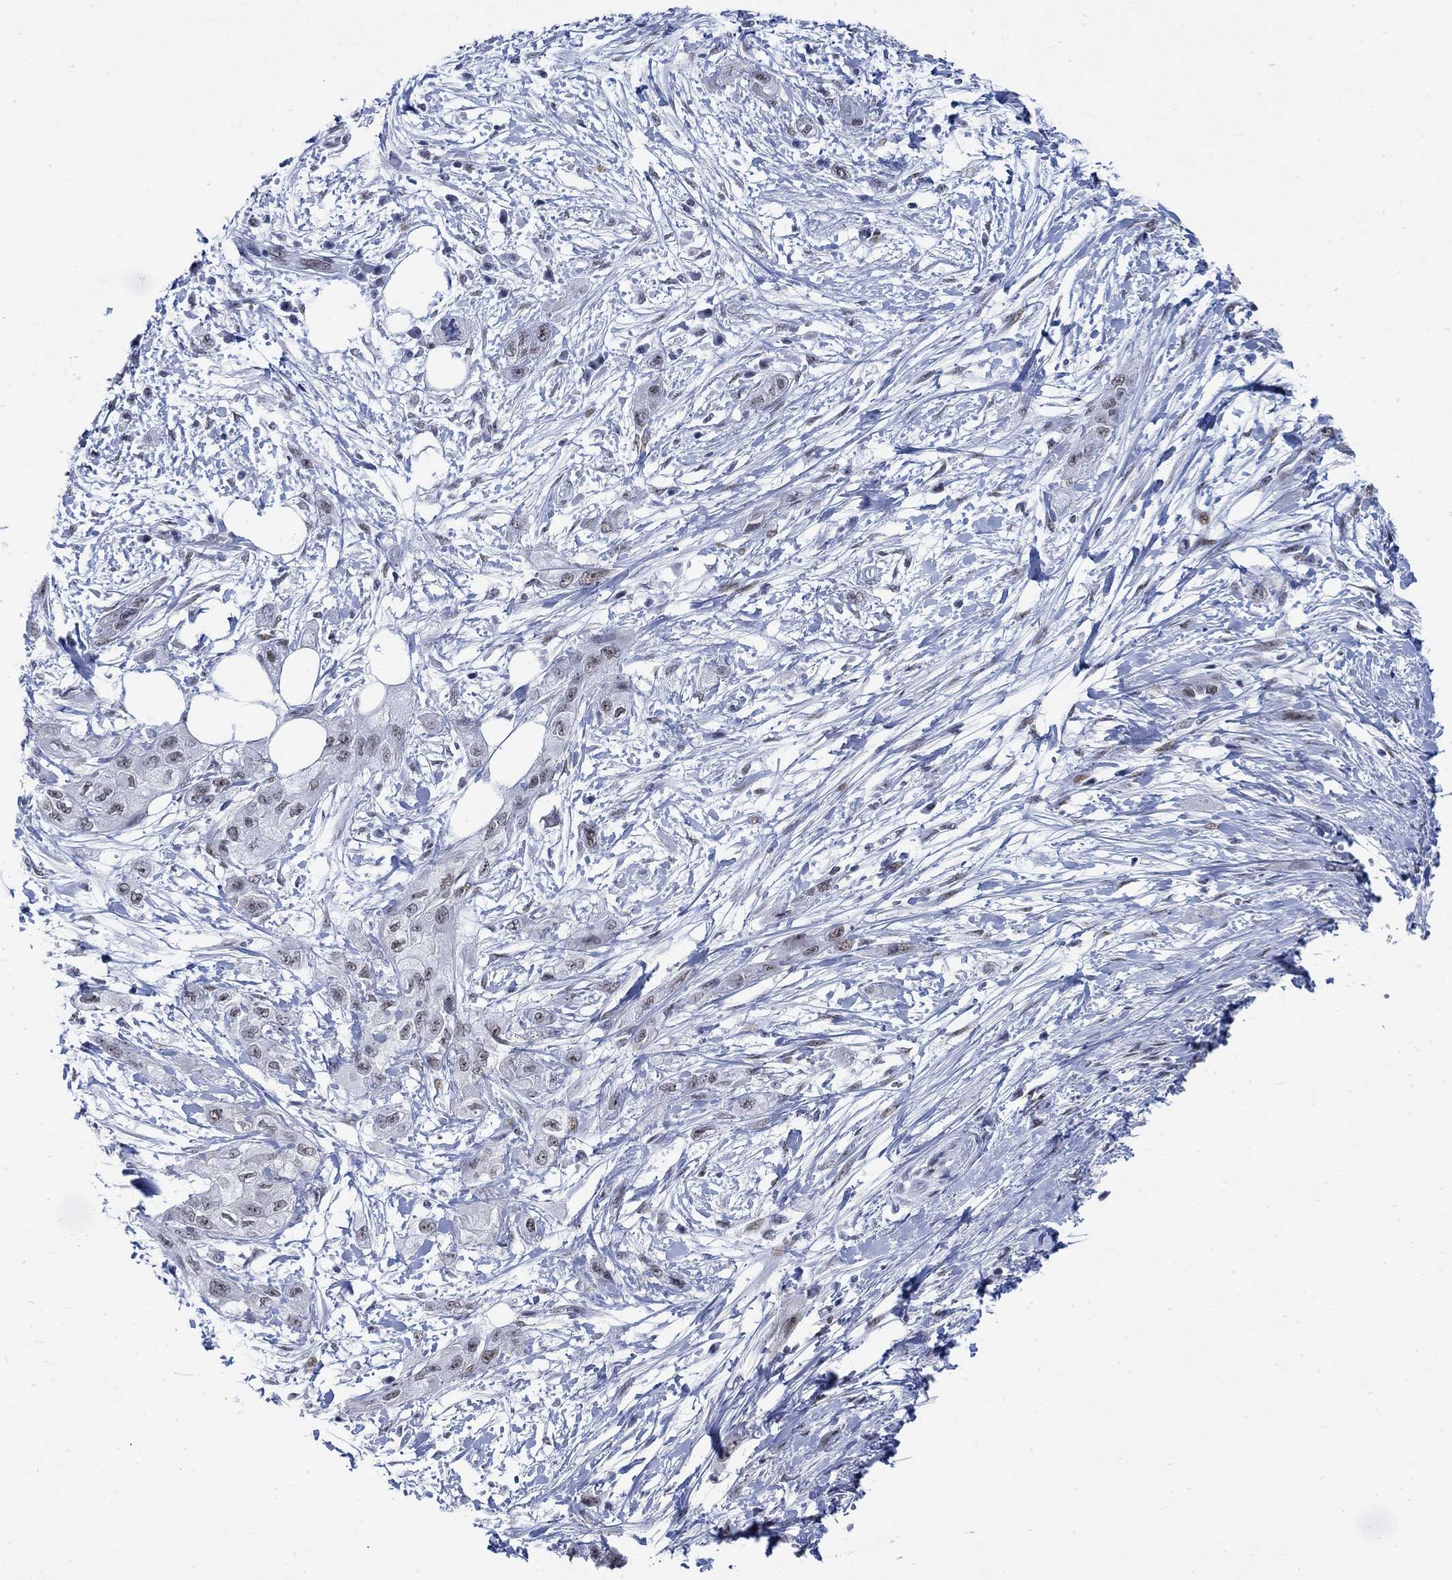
{"staining": {"intensity": "weak", "quantity": "25%-75%", "location": "nuclear"}, "tissue": "pancreatic cancer", "cell_type": "Tumor cells", "image_type": "cancer", "snomed": [{"axis": "morphology", "description": "Adenocarcinoma, NOS"}, {"axis": "topography", "description": "Pancreas"}], "caption": "Immunohistochemistry (IHC) photomicrograph of neoplastic tissue: pancreatic cancer stained using immunohistochemistry reveals low levels of weak protein expression localized specifically in the nuclear of tumor cells, appearing as a nuclear brown color.", "gene": "DLK1", "patient": {"sex": "male", "age": 72}}